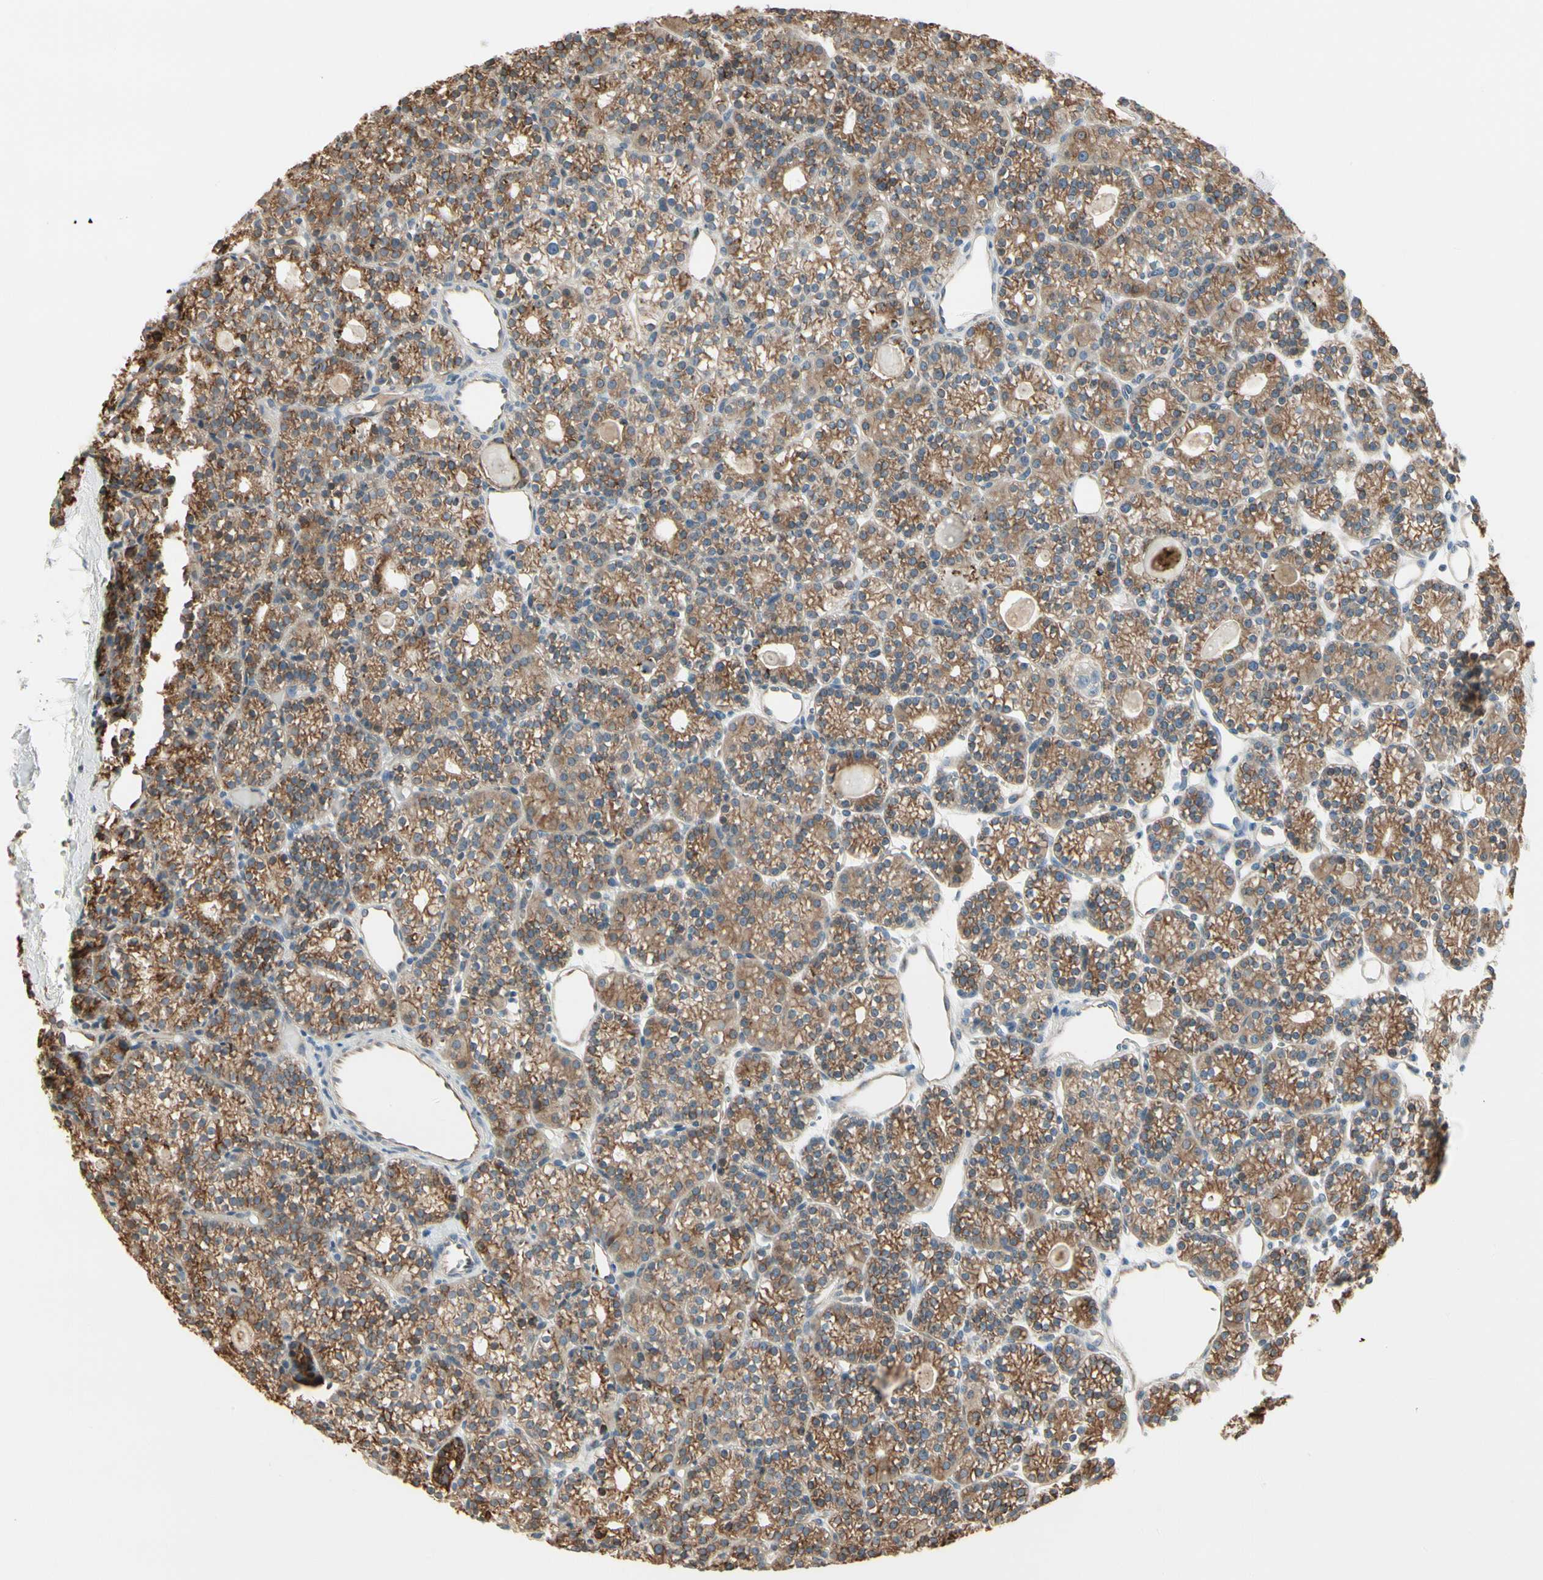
{"staining": {"intensity": "moderate", "quantity": ">75%", "location": "cytoplasmic/membranous"}, "tissue": "parathyroid gland", "cell_type": "Glandular cells", "image_type": "normal", "snomed": [{"axis": "morphology", "description": "Normal tissue, NOS"}, {"axis": "topography", "description": "Parathyroid gland"}], "caption": "A brown stain labels moderate cytoplasmic/membranous expression of a protein in glandular cells of unremarkable parathyroid gland. The staining was performed using DAB to visualize the protein expression in brown, while the nuclei were stained in blue with hematoxylin (Magnification: 20x).", "gene": "NUCB2", "patient": {"sex": "female", "age": 64}}